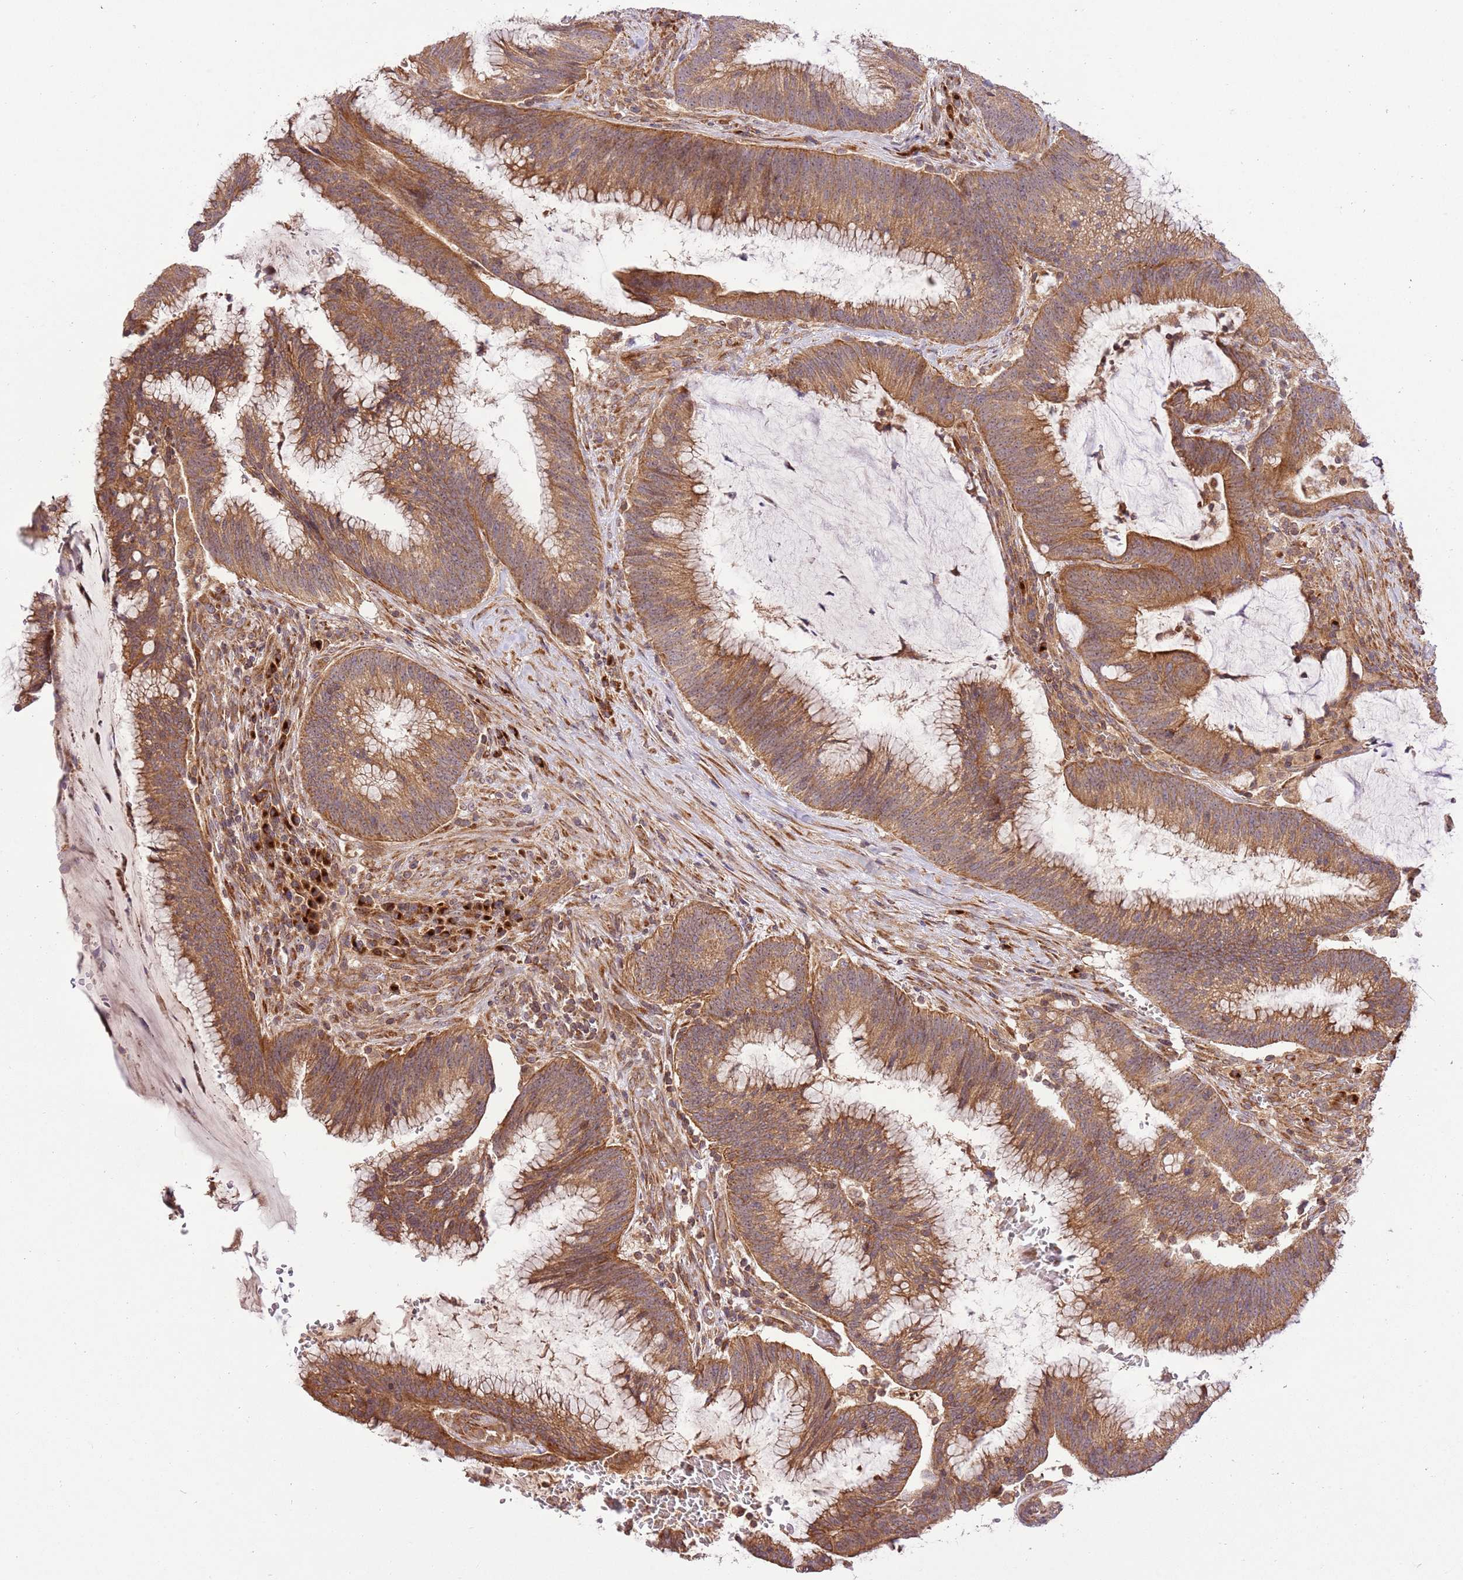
{"staining": {"intensity": "moderate", "quantity": ">75%", "location": "cytoplasmic/membranous"}, "tissue": "colorectal cancer", "cell_type": "Tumor cells", "image_type": "cancer", "snomed": [{"axis": "morphology", "description": "Adenocarcinoma, NOS"}, {"axis": "topography", "description": "Rectum"}], "caption": "Colorectal adenocarcinoma tissue demonstrates moderate cytoplasmic/membranous expression in about >75% of tumor cells, visualized by immunohistochemistry.", "gene": "SPATA2L", "patient": {"sex": "female", "age": 77}}